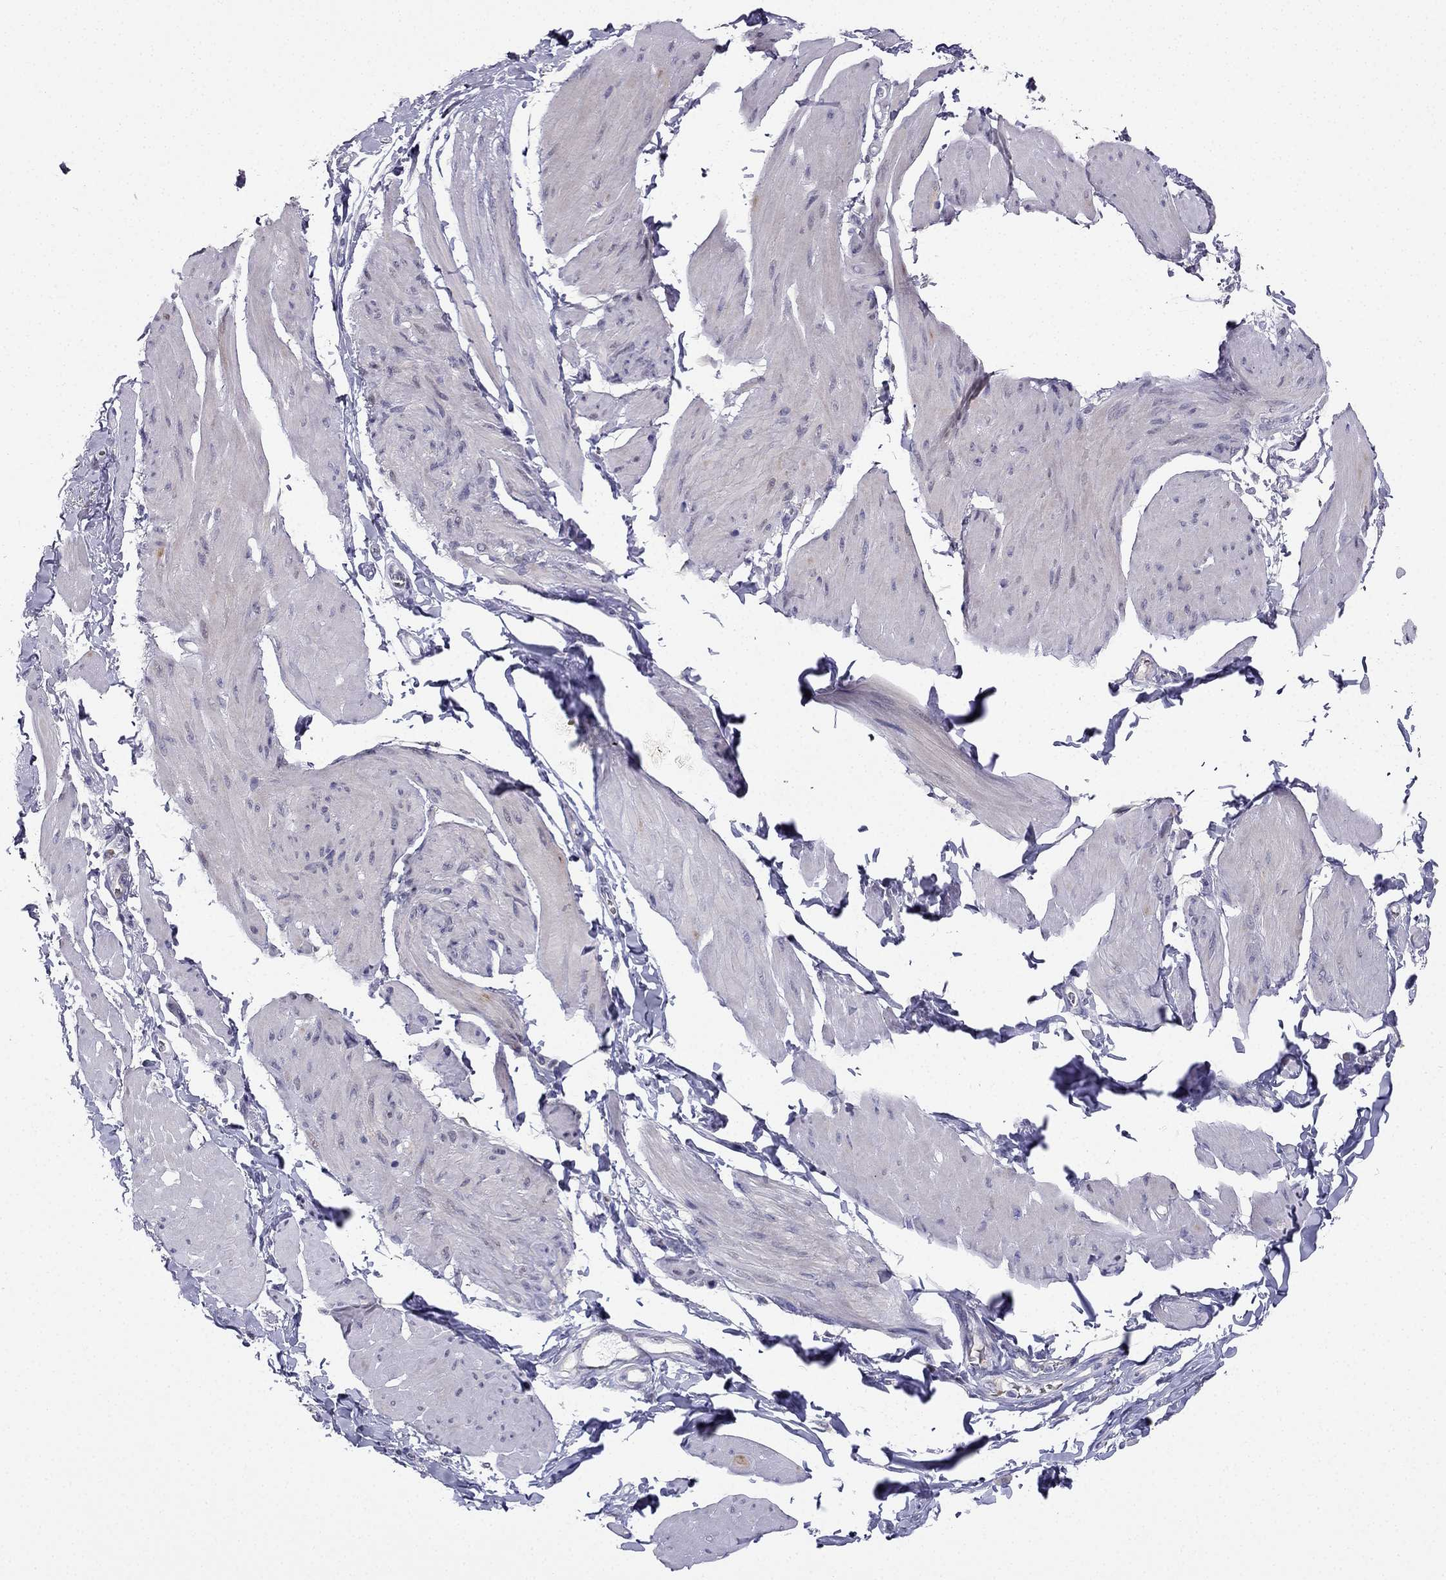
{"staining": {"intensity": "negative", "quantity": "none", "location": "none"}, "tissue": "smooth muscle", "cell_type": "Smooth muscle cells", "image_type": "normal", "snomed": [{"axis": "morphology", "description": "Normal tissue, NOS"}, {"axis": "topography", "description": "Adipose tissue"}, {"axis": "topography", "description": "Smooth muscle"}, {"axis": "topography", "description": "Peripheral nerve tissue"}], "caption": "Smooth muscle cells are negative for protein expression in unremarkable human smooth muscle. (IHC, brightfield microscopy, high magnification).", "gene": "RSPH14", "patient": {"sex": "male", "age": 83}}